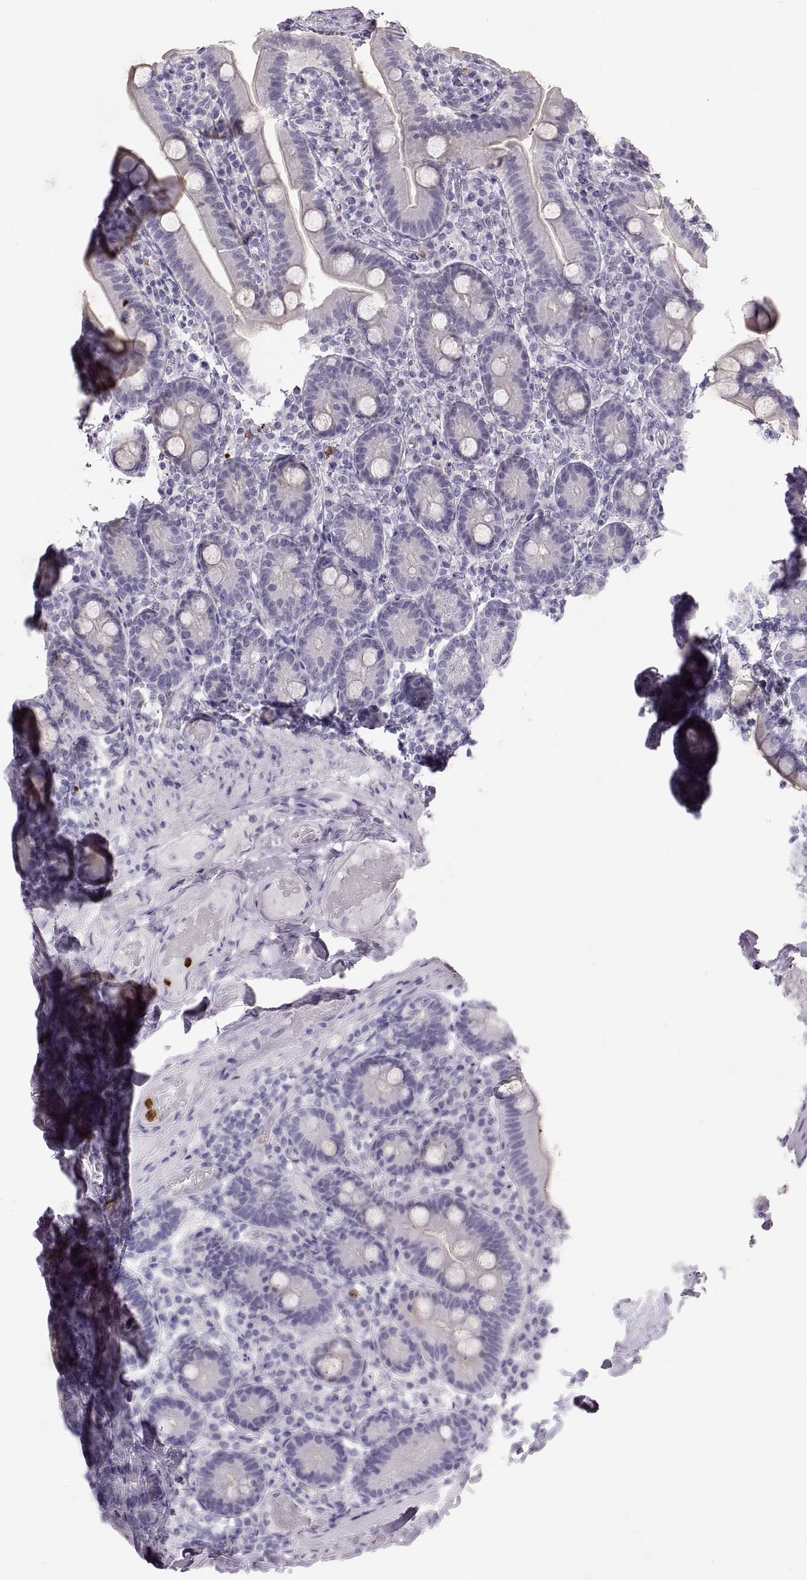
{"staining": {"intensity": "negative", "quantity": "none", "location": "none"}, "tissue": "small intestine", "cell_type": "Glandular cells", "image_type": "normal", "snomed": [{"axis": "morphology", "description": "Normal tissue, NOS"}, {"axis": "topography", "description": "Small intestine"}], "caption": "There is no significant staining in glandular cells of small intestine. (Stains: DAB immunohistochemistry (IHC) with hematoxylin counter stain, Microscopy: brightfield microscopy at high magnification).", "gene": "MILR1", "patient": {"sex": "male", "age": 66}}